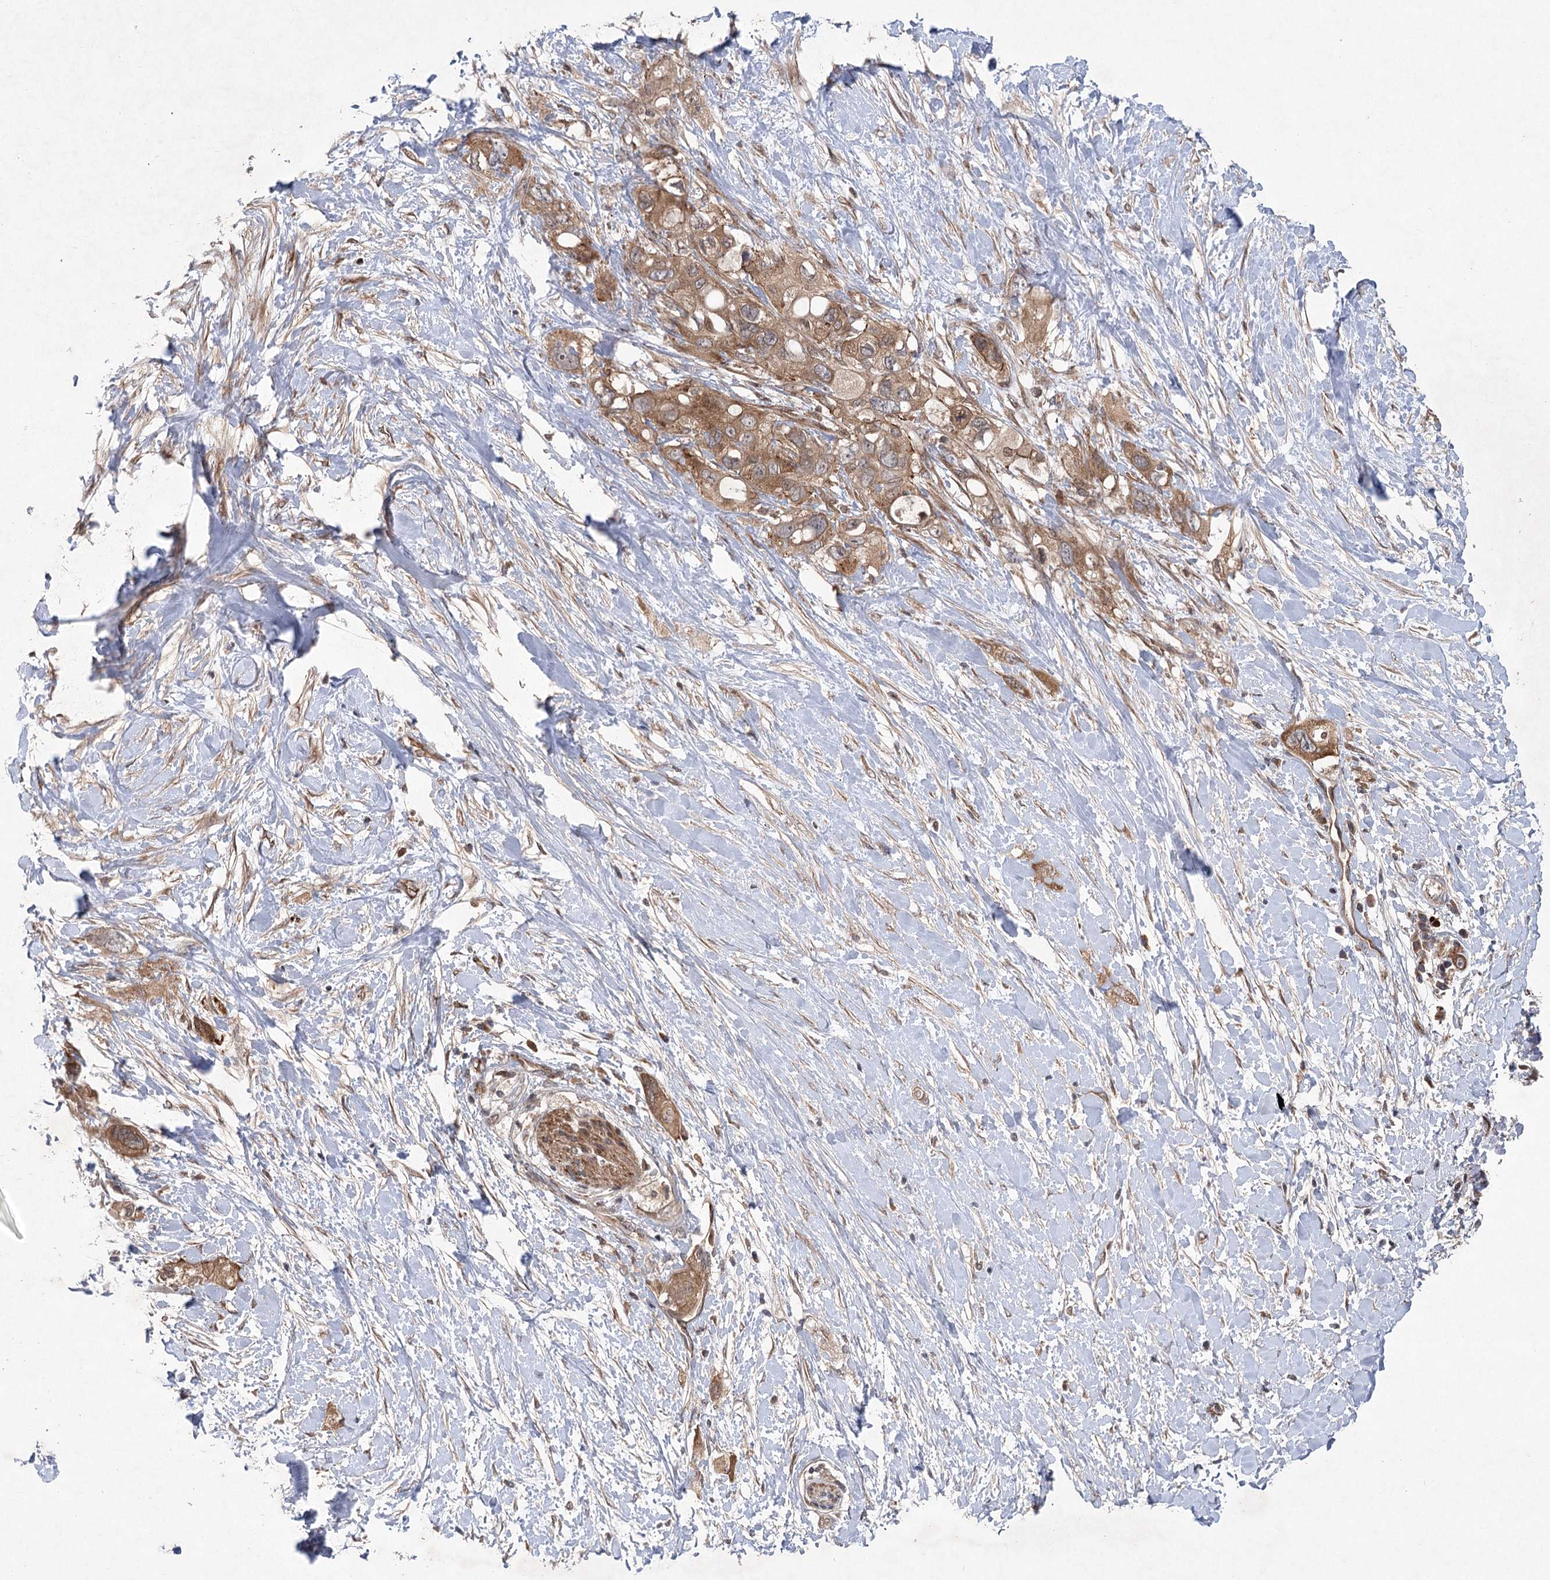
{"staining": {"intensity": "moderate", "quantity": ">75%", "location": "cytoplasmic/membranous"}, "tissue": "pancreatic cancer", "cell_type": "Tumor cells", "image_type": "cancer", "snomed": [{"axis": "morphology", "description": "Adenocarcinoma, NOS"}, {"axis": "topography", "description": "Pancreas"}], "caption": "A histopathology image showing moderate cytoplasmic/membranous staining in approximately >75% of tumor cells in pancreatic cancer (adenocarcinoma), as visualized by brown immunohistochemical staining.", "gene": "METTL24", "patient": {"sex": "female", "age": 56}}